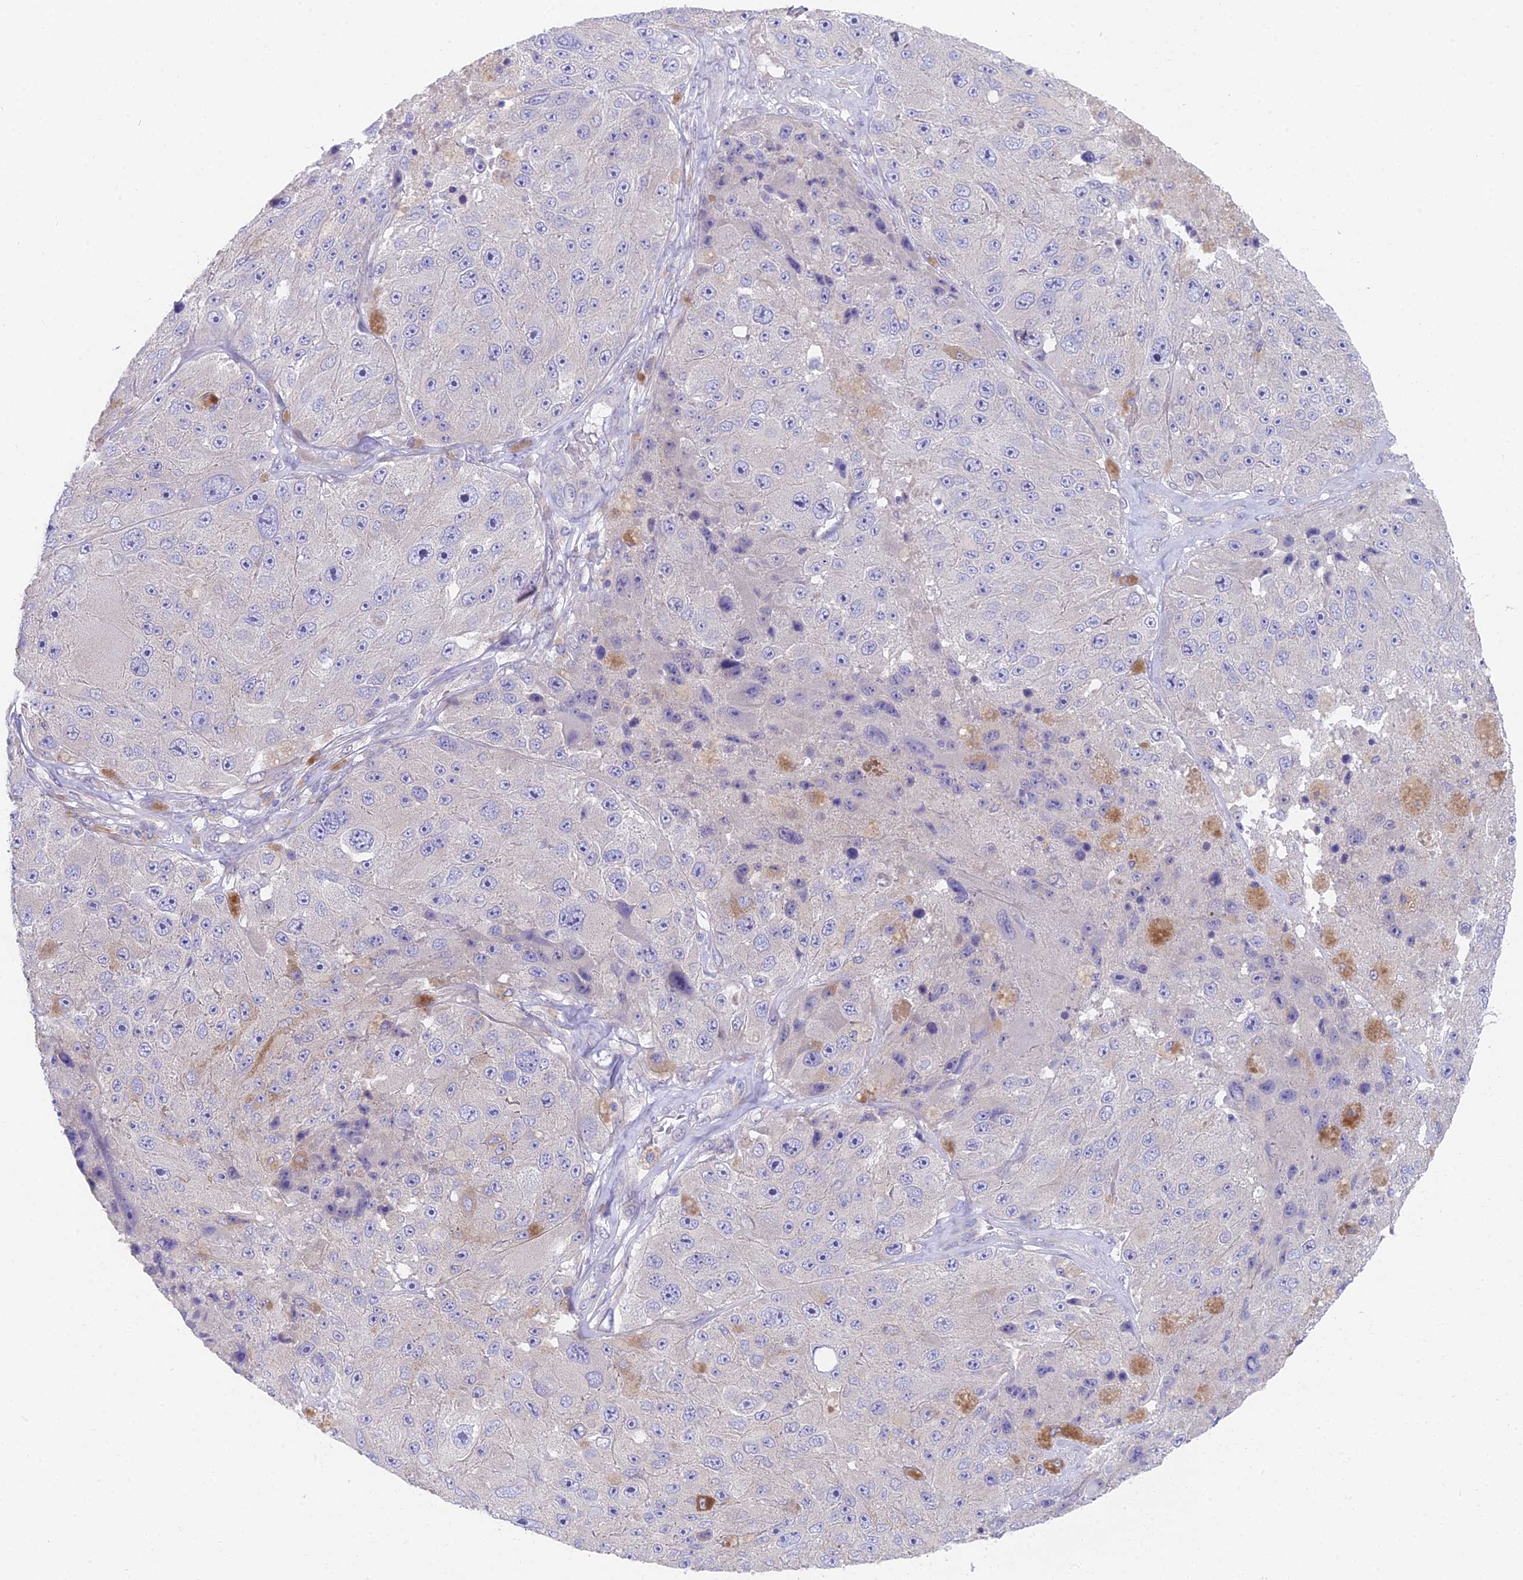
{"staining": {"intensity": "negative", "quantity": "none", "location": "none"}, "tissue": "melanoma", "cell_type": "Tumor cells", "image_type": "cancer", "snomed": [{"axis": "morphology", "description": "Malignant melanoma, Metastatic site"}, {"axis": "topography", "description": "Lymph node"}], "caption": "The photomicrograph demonstrates no significant positivity in tumor cells of malignant melanoma (metastatic site). (Stains: DAB (3,3'-diaminobenzidine) IHC with hematoxylin counter stain, Microscopy: brightfield microscopy at high magnification).", "gene": "FAM168B", "patient": {"sex": "male", "age": 62}}